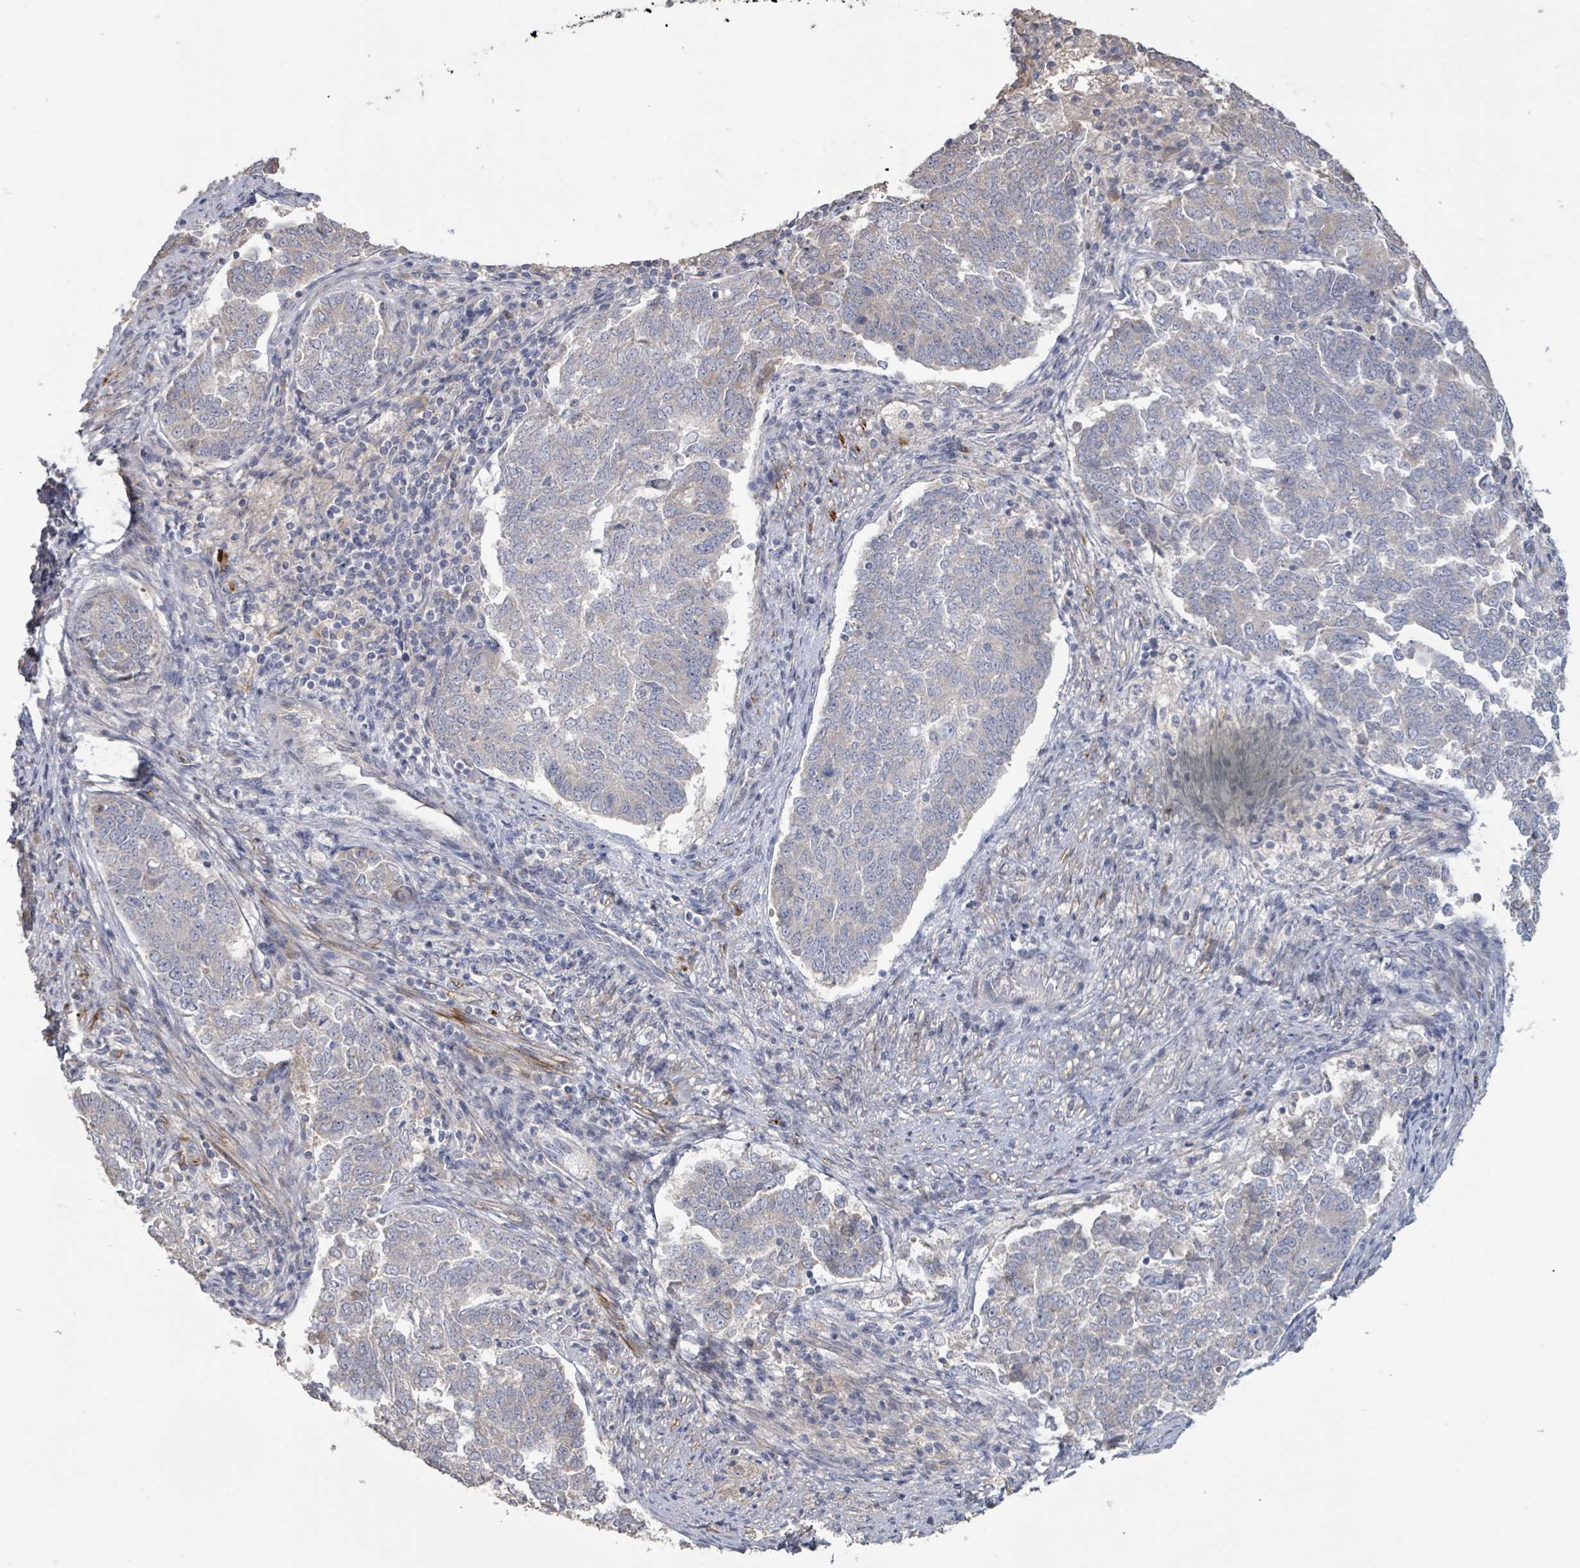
{"staining": {"intensity": "weak", "quantity": "<25%", "location": "cytoplasmic/membranous"}, "tissue": "endometrial cancer", "cell_type": "Tumor cells", "image_type": "cancer", "snomed": [{"axis": "morphology", "description": "Adenocarcinoma, NOS"}, {"axis": "topography", "description": "Endometrium"}], "caption": "The image demonstrates no staining of tumor cells in endometrial cancer (adenocarcinoma).", "gene": "KCNS2", "patient": {"sex": "female", "age": 80}}